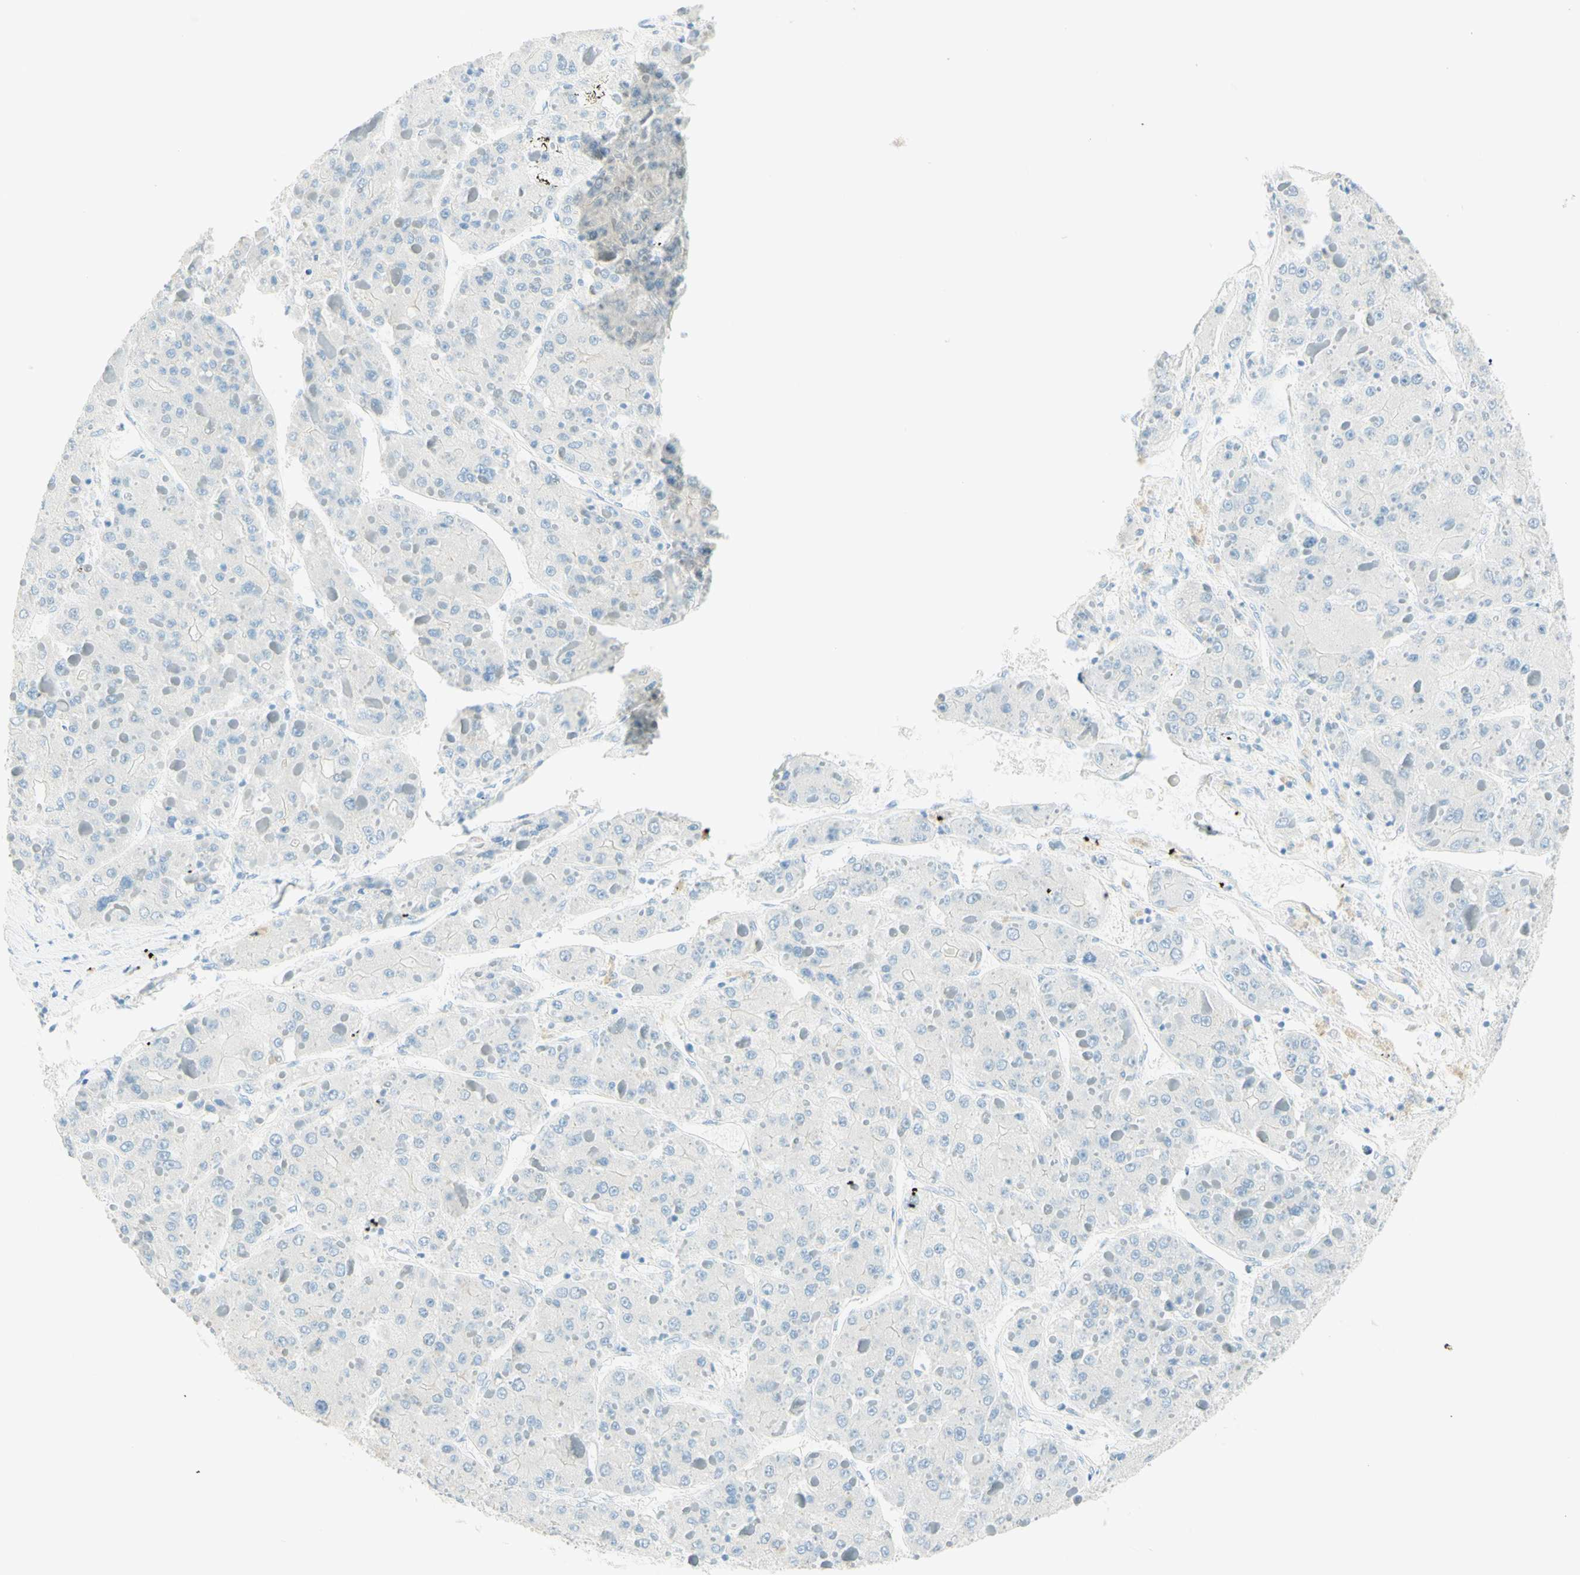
{"staining": {"intensity": "negative", "quantity": "none", "location": "none"}, "tissue": "liver cancer", "cell_type": "Tumor cells", "image_type": "cancer", "snomed": [{"axis": "morphology", "description": "Carcinoma, Hepatocellular, NOS"}, {"axis": "topography", "description": "Liver"}], "caption": "This is an immunohistochemistry image of liver cancer (hepatocellular carcinoma). There is no staining in tumor cells.", "gene": "TMEM132D", "patient": {"sex": "female", "age": 73}}